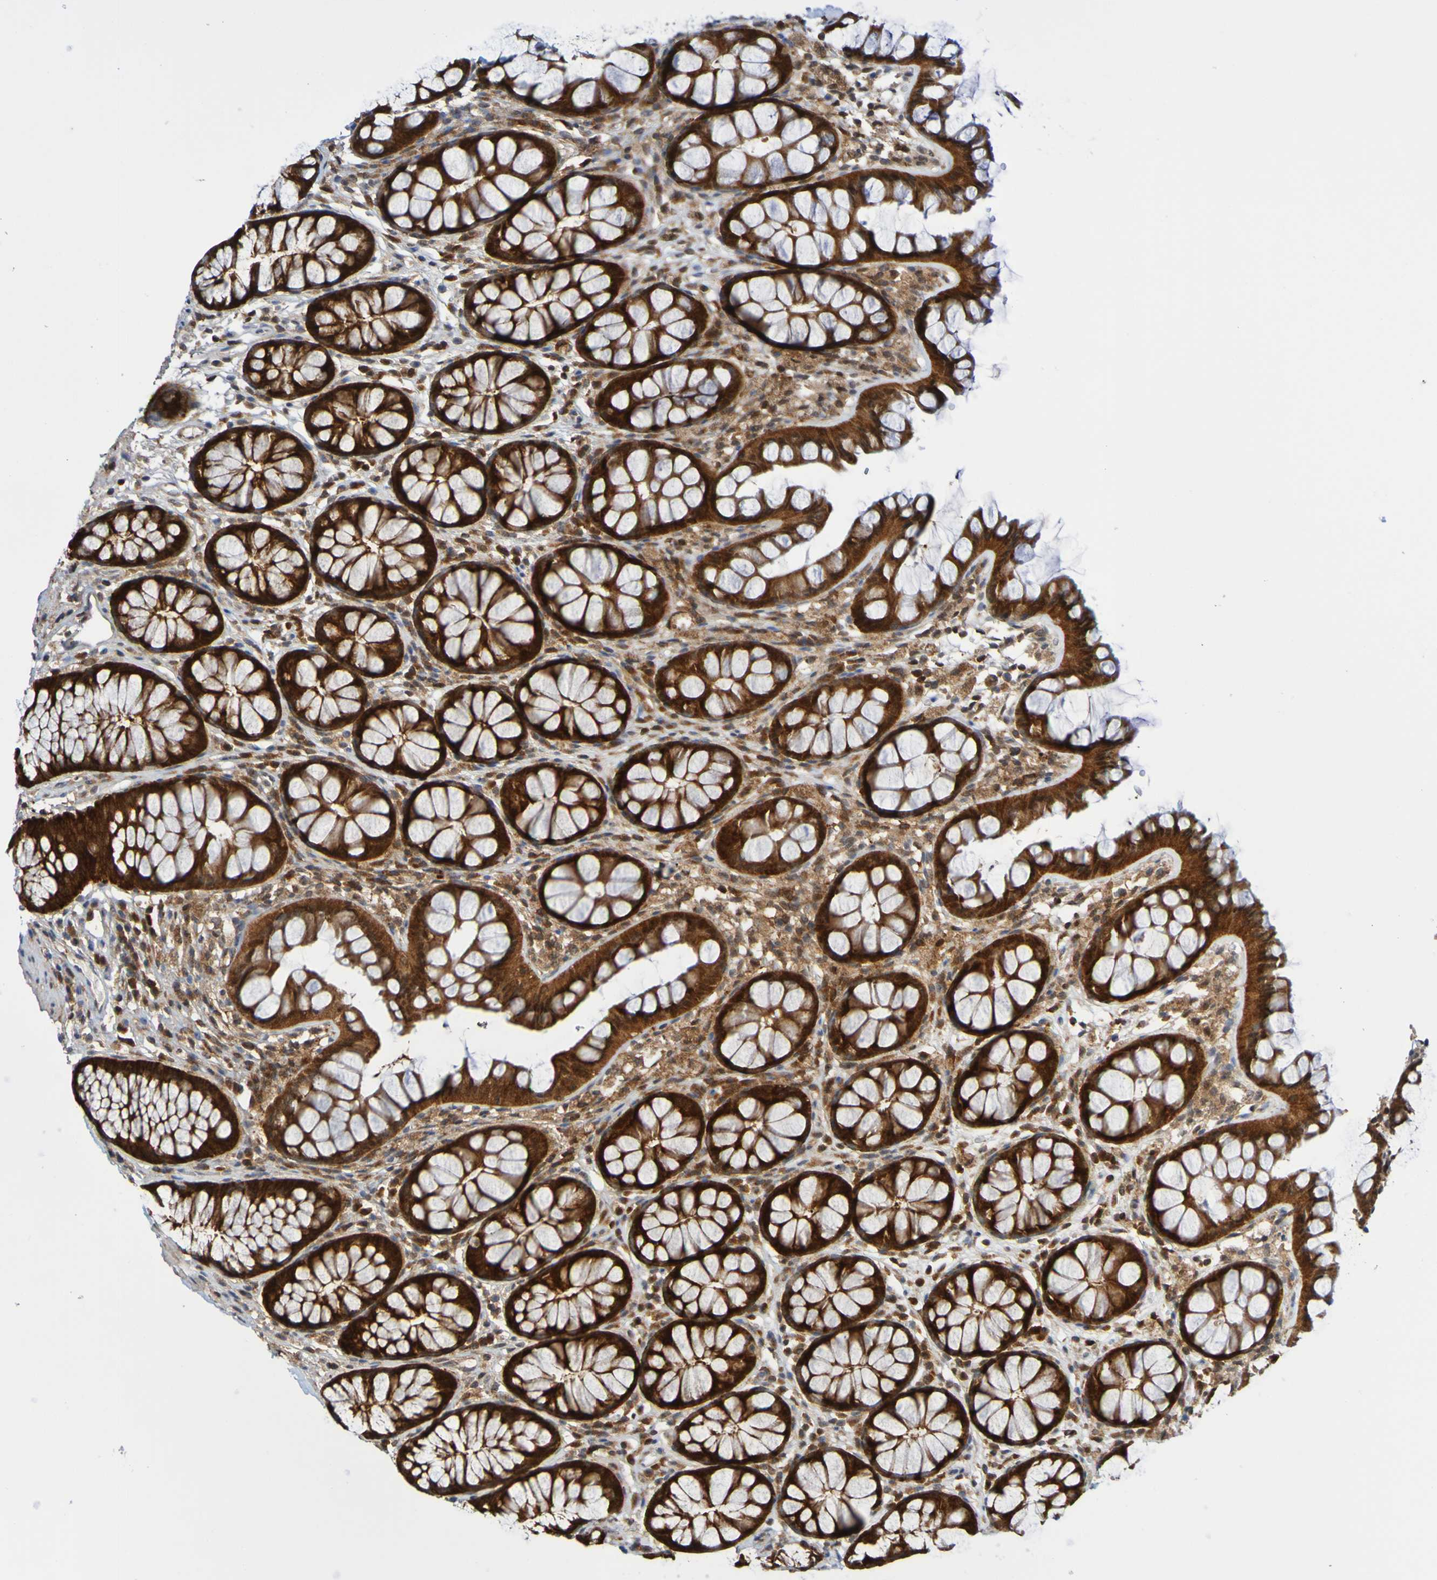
{"staining": {"intensity": "weak", "quantity": ">75%", "location": "cytoplasmic/membranous"}, "tissue": "colon", "cell_type": "Endothelial cells", "image_type": "normal", "snomed": [{"axis": "morphology", "description": "Normal tissue, NOS"}, {"axis": "topography", "description": "Colon"}], "caption": "The micrograph reveals staining of benign colon, revealing weak cytoplasmic/membranous protein positivity (brown color) within endothelial cells. The staining is performed using DAB (3,3'-diaminobenzidine) brown chromogen to label protein expression. The nuclei are counter-stained blue using hematoxylin.", "gene": "ATIC", "patient": {"sex": "female", "age": 55}}